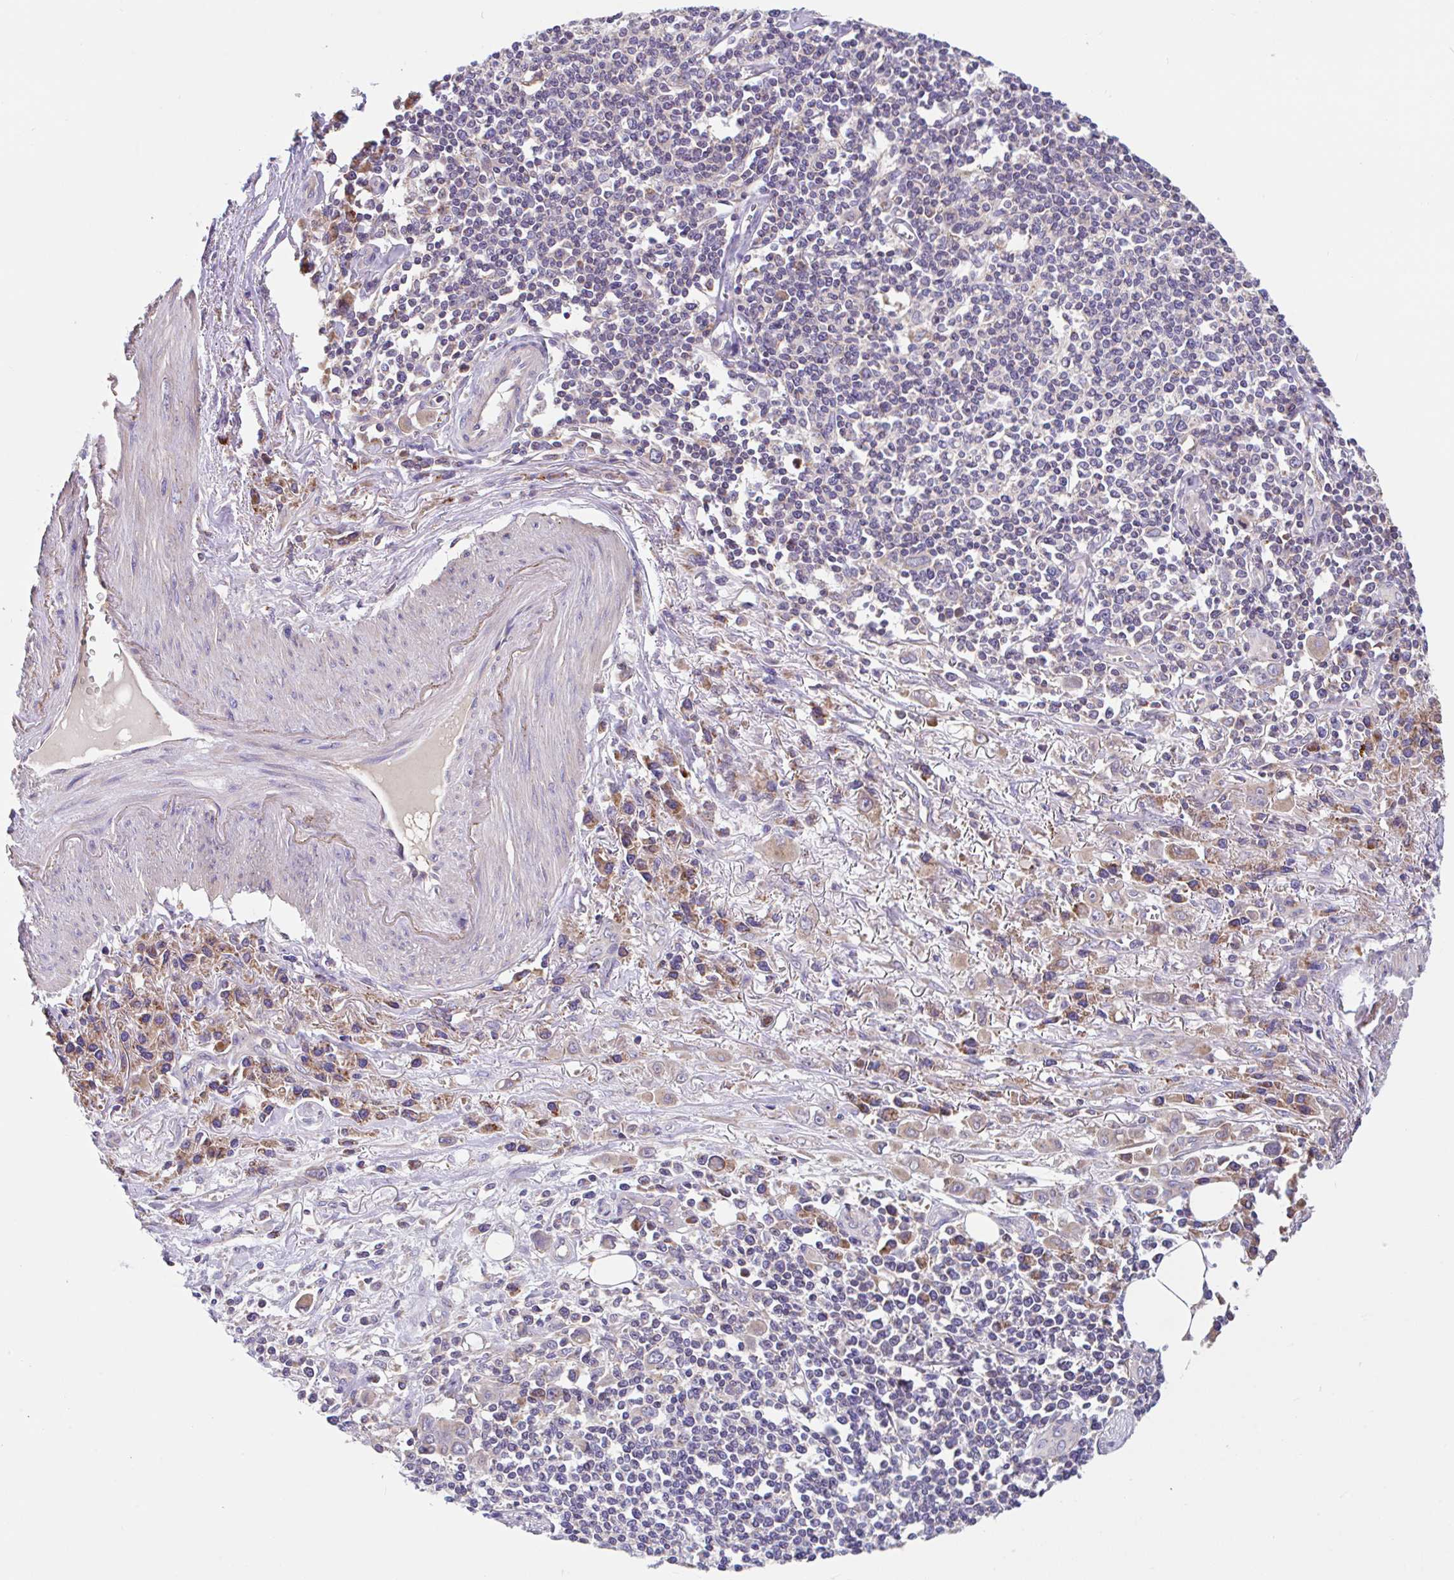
{"staining": {"intensity": "moderate", "quantity": ">75%", "location": "cytoplasmic/membranous"}, "tissue": "stomach cancer", "cell_type": "Tumor cells", "image_type": "cancer", "snomed": [{"axis": "morphology", "description": "Adenocarcinoma, NOS"}, {"axis": "topography", "description": "Stomach, upper"}], "caption": "Stomach cancer (adenocarcinoma) tissue displays moderate cytoplasmic/membranous positivity in about >75% of tumor cells", "gene": "RALBP1", "patient": {"sex": "male", "age": 75}}